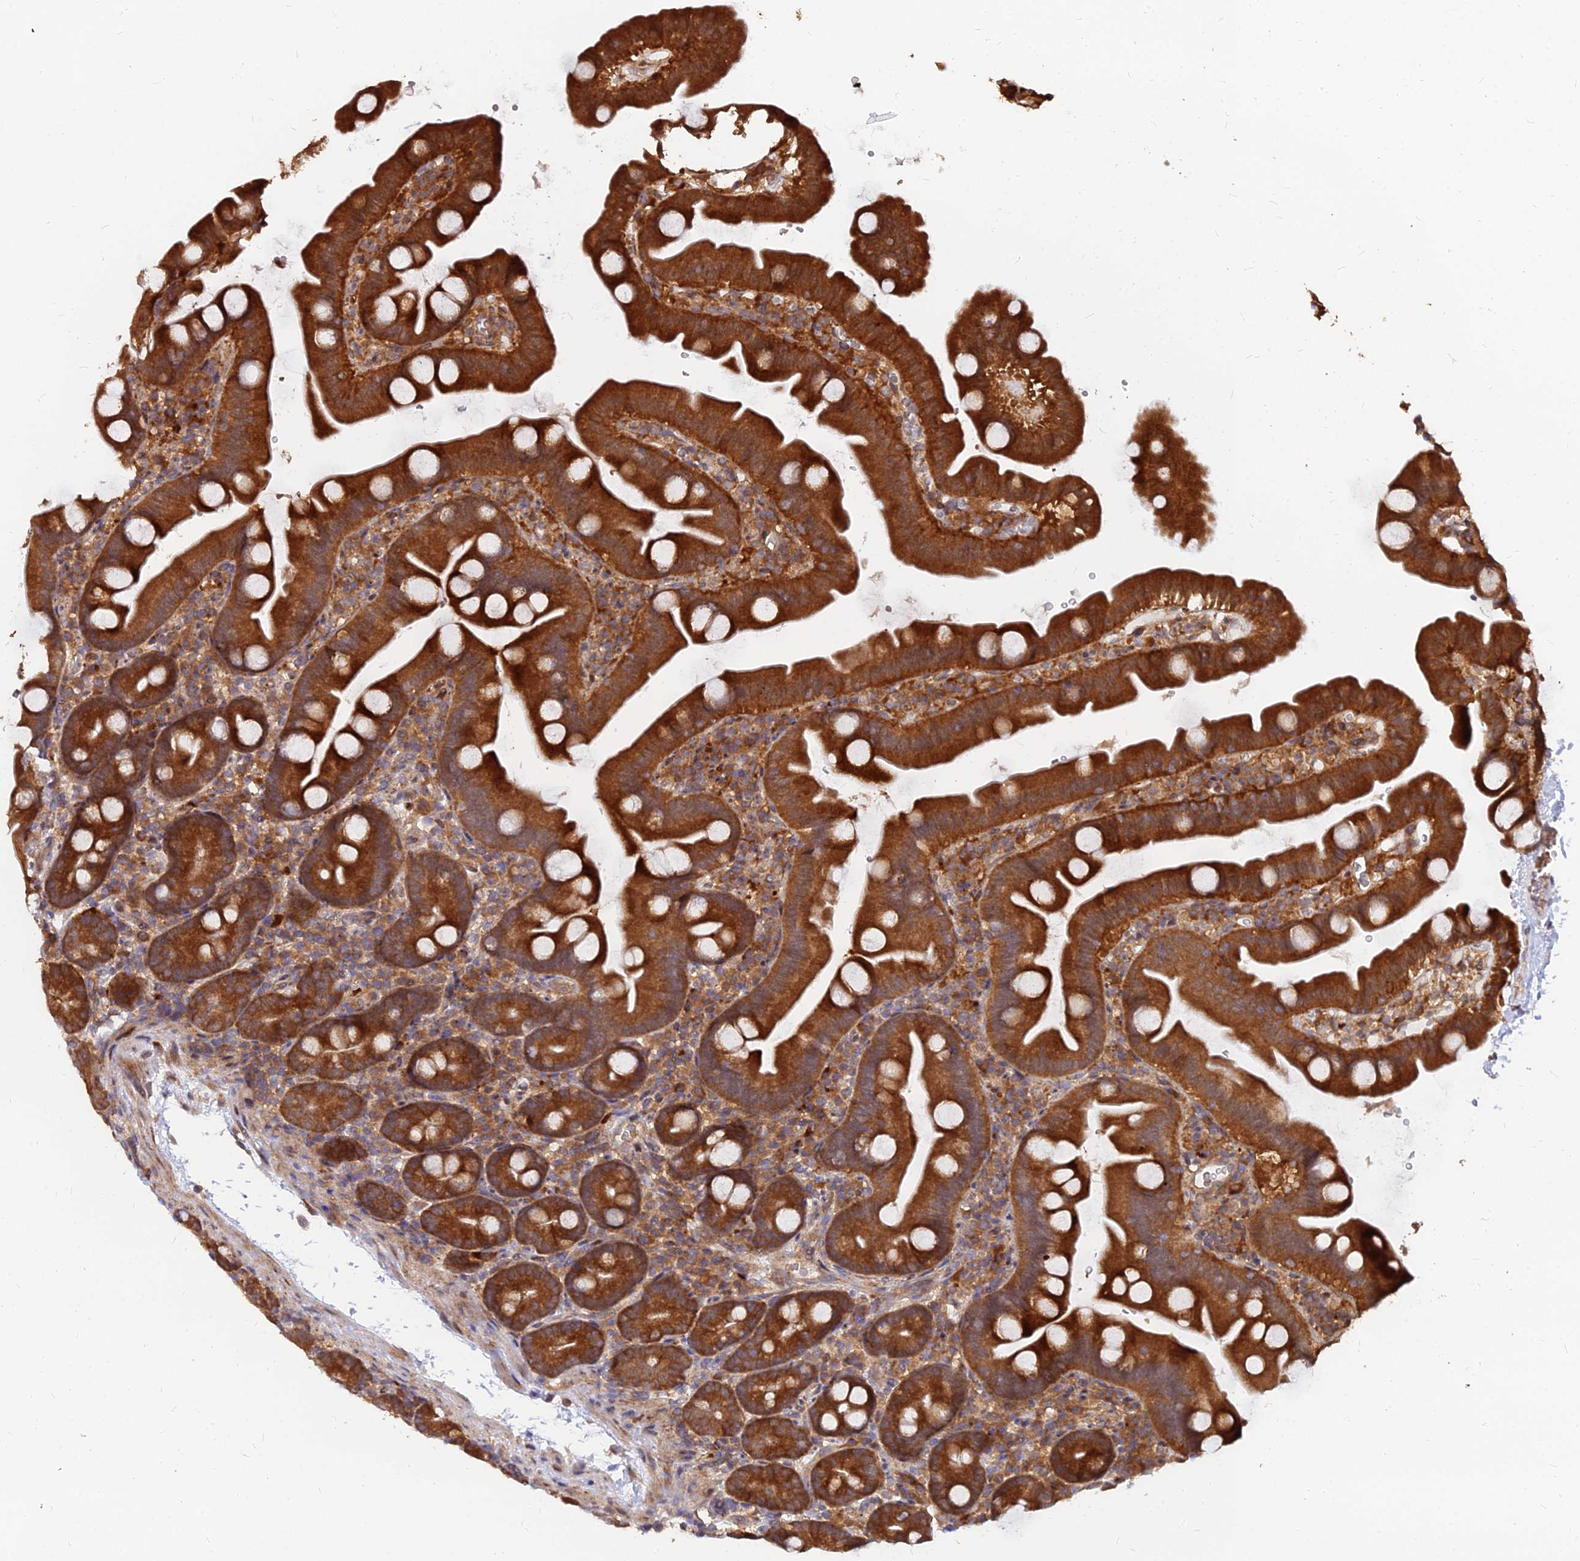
{"staining": {"intensity": "strong", "quantity": ">75%", "location": "cytoplasmic/membranous"}, "tissue": "small intestine", "cell_type": "Glandular cells", "image_type": "normal", "snomed": [{"axis": "morphology", "description": "Normal tissue, NOS"}, {"axis": "topography", "description": "Small intestine"}], "caption": "A histopathology image of small intestine stained for a protein exhibits strong cytoplasmic/membranous brown staining in glandular cells. The staining was performed using DAB (3,3'-diaminobenzidine), with brown indicating positive protein expression. Nuclei are stained blue with hematoxylin.", "gene": "CCT6A", "patient": {"sex": "female", "age": 68}}